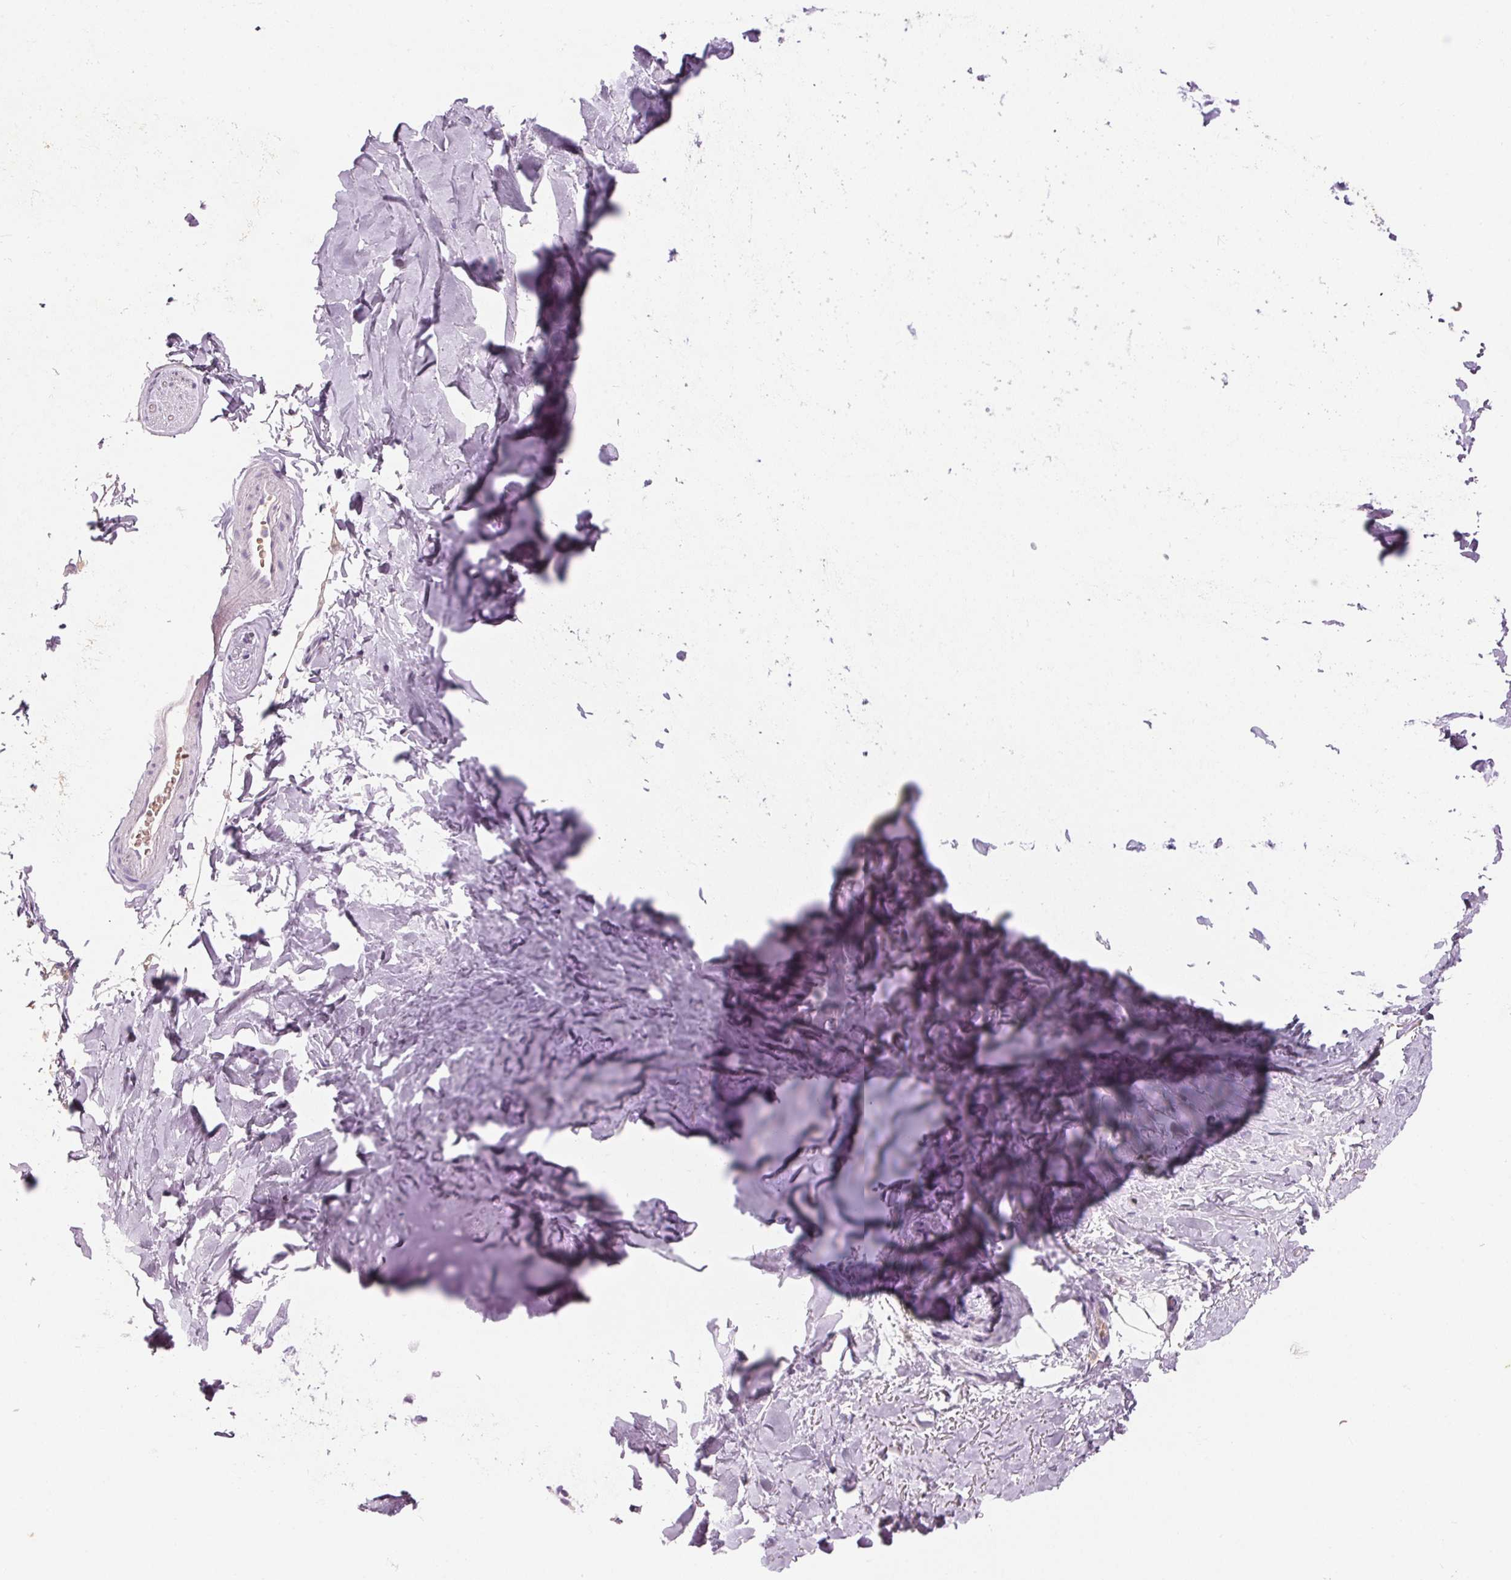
{"staining": {"intensity": "negative", "quantity": "none", "location": "none"}, "tissue": "adipose tissue", "cell_type": "Adipocytes", "image_type": "normal", "snomed": [{"axis": "morphology", "description": "Normal tissue, NOS"}, {"axis": "topography", "description": "Cartilage tissue"}, {"axis": "topography", "description": "Bronchus"}], "caption": "Photomicrograph shows no protein expression in adipocytes of unremarkable adipose tissue.", "gene": "HSD17B1", "patient": {"sex": "female", "age": 79}}